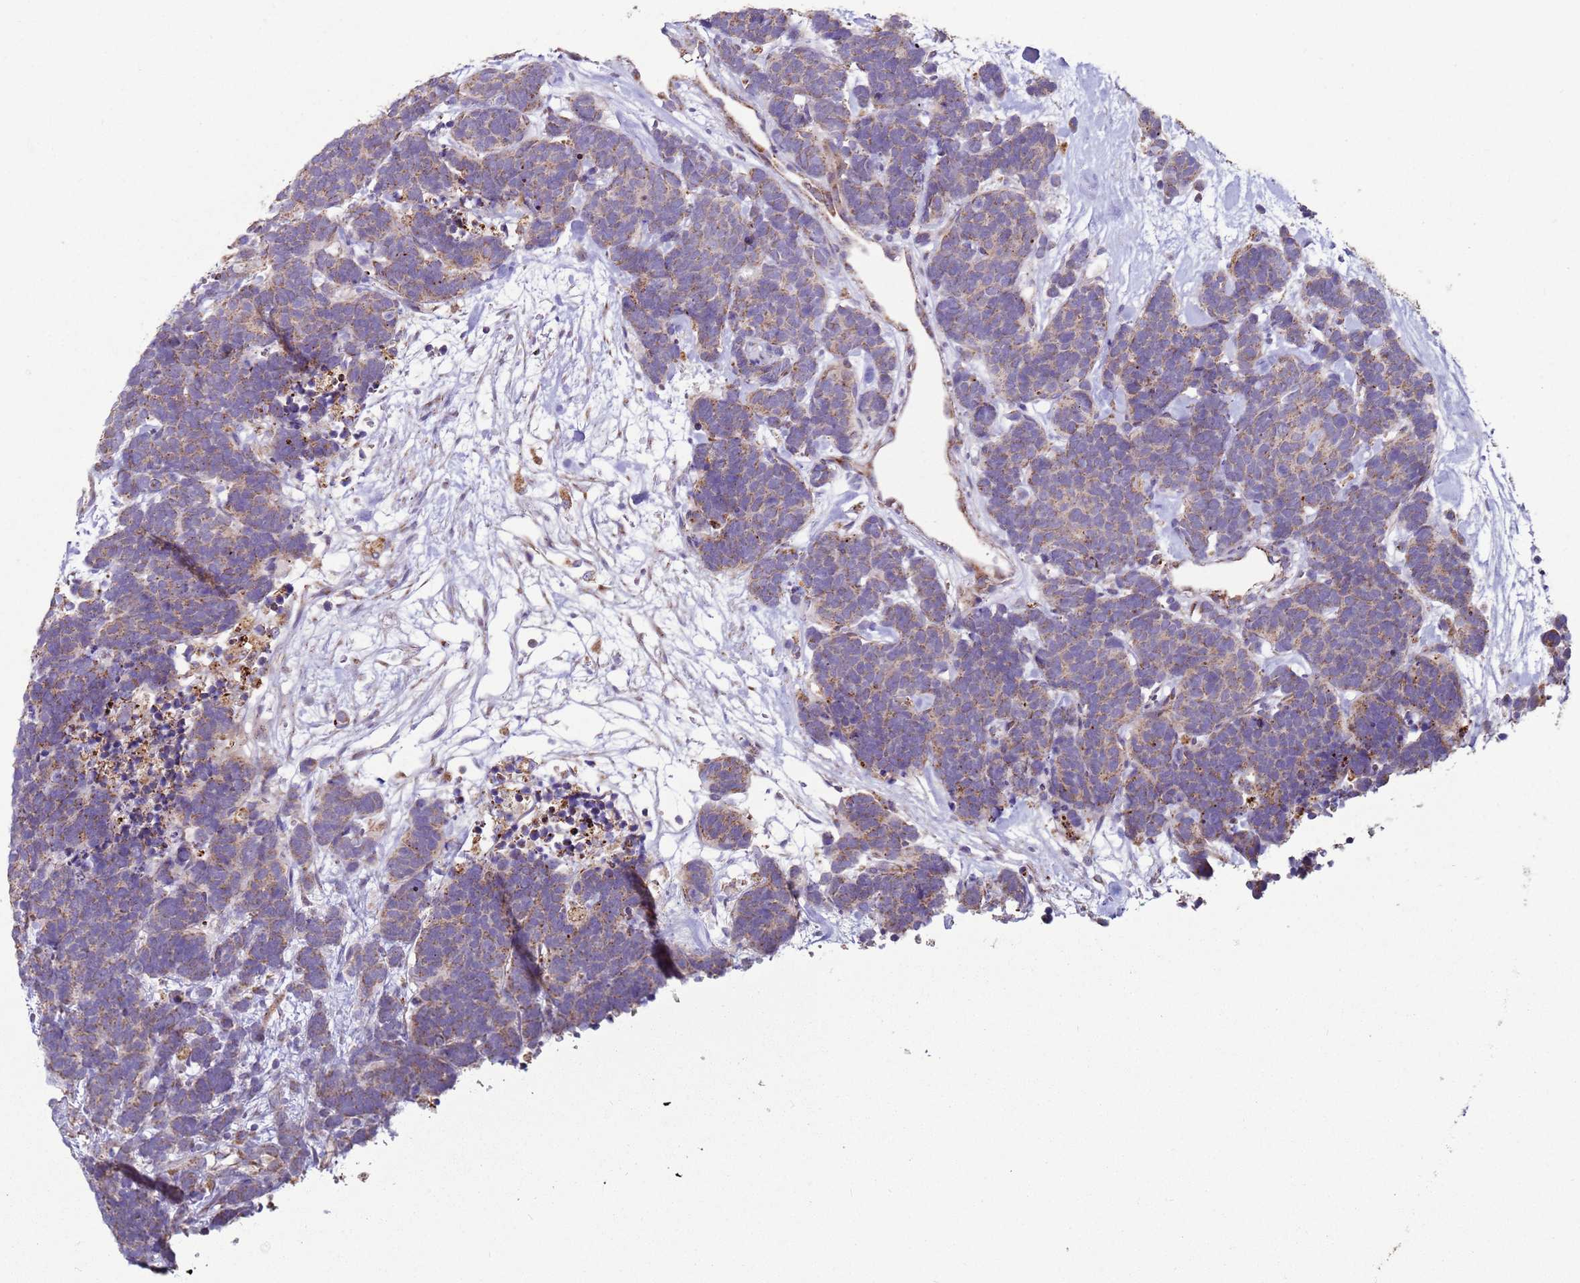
{"staining": {"intensity": "weak", "quantity": ">75%", "location": "cytoplasmic/membranous"}, "tissue": "carcinoid", "cell_type": "Tumor cells", "image_type": "cancer", "snomed": [{"axis": "morphology", "description": "Carcinoma, NOS"}, {"axis": "morphology", "description": "Carcinoid, malignant, NOS"}, {"axis": "topography", "description": "Urinary bladder"}], "caption": "Carcinoma stained with a brown dye shows weak cytoplasmic/membranous positive positivity in about >75% of tumor cells.", "gene": "FBXO33", "patient": {"sex": "male", "age": 57}}